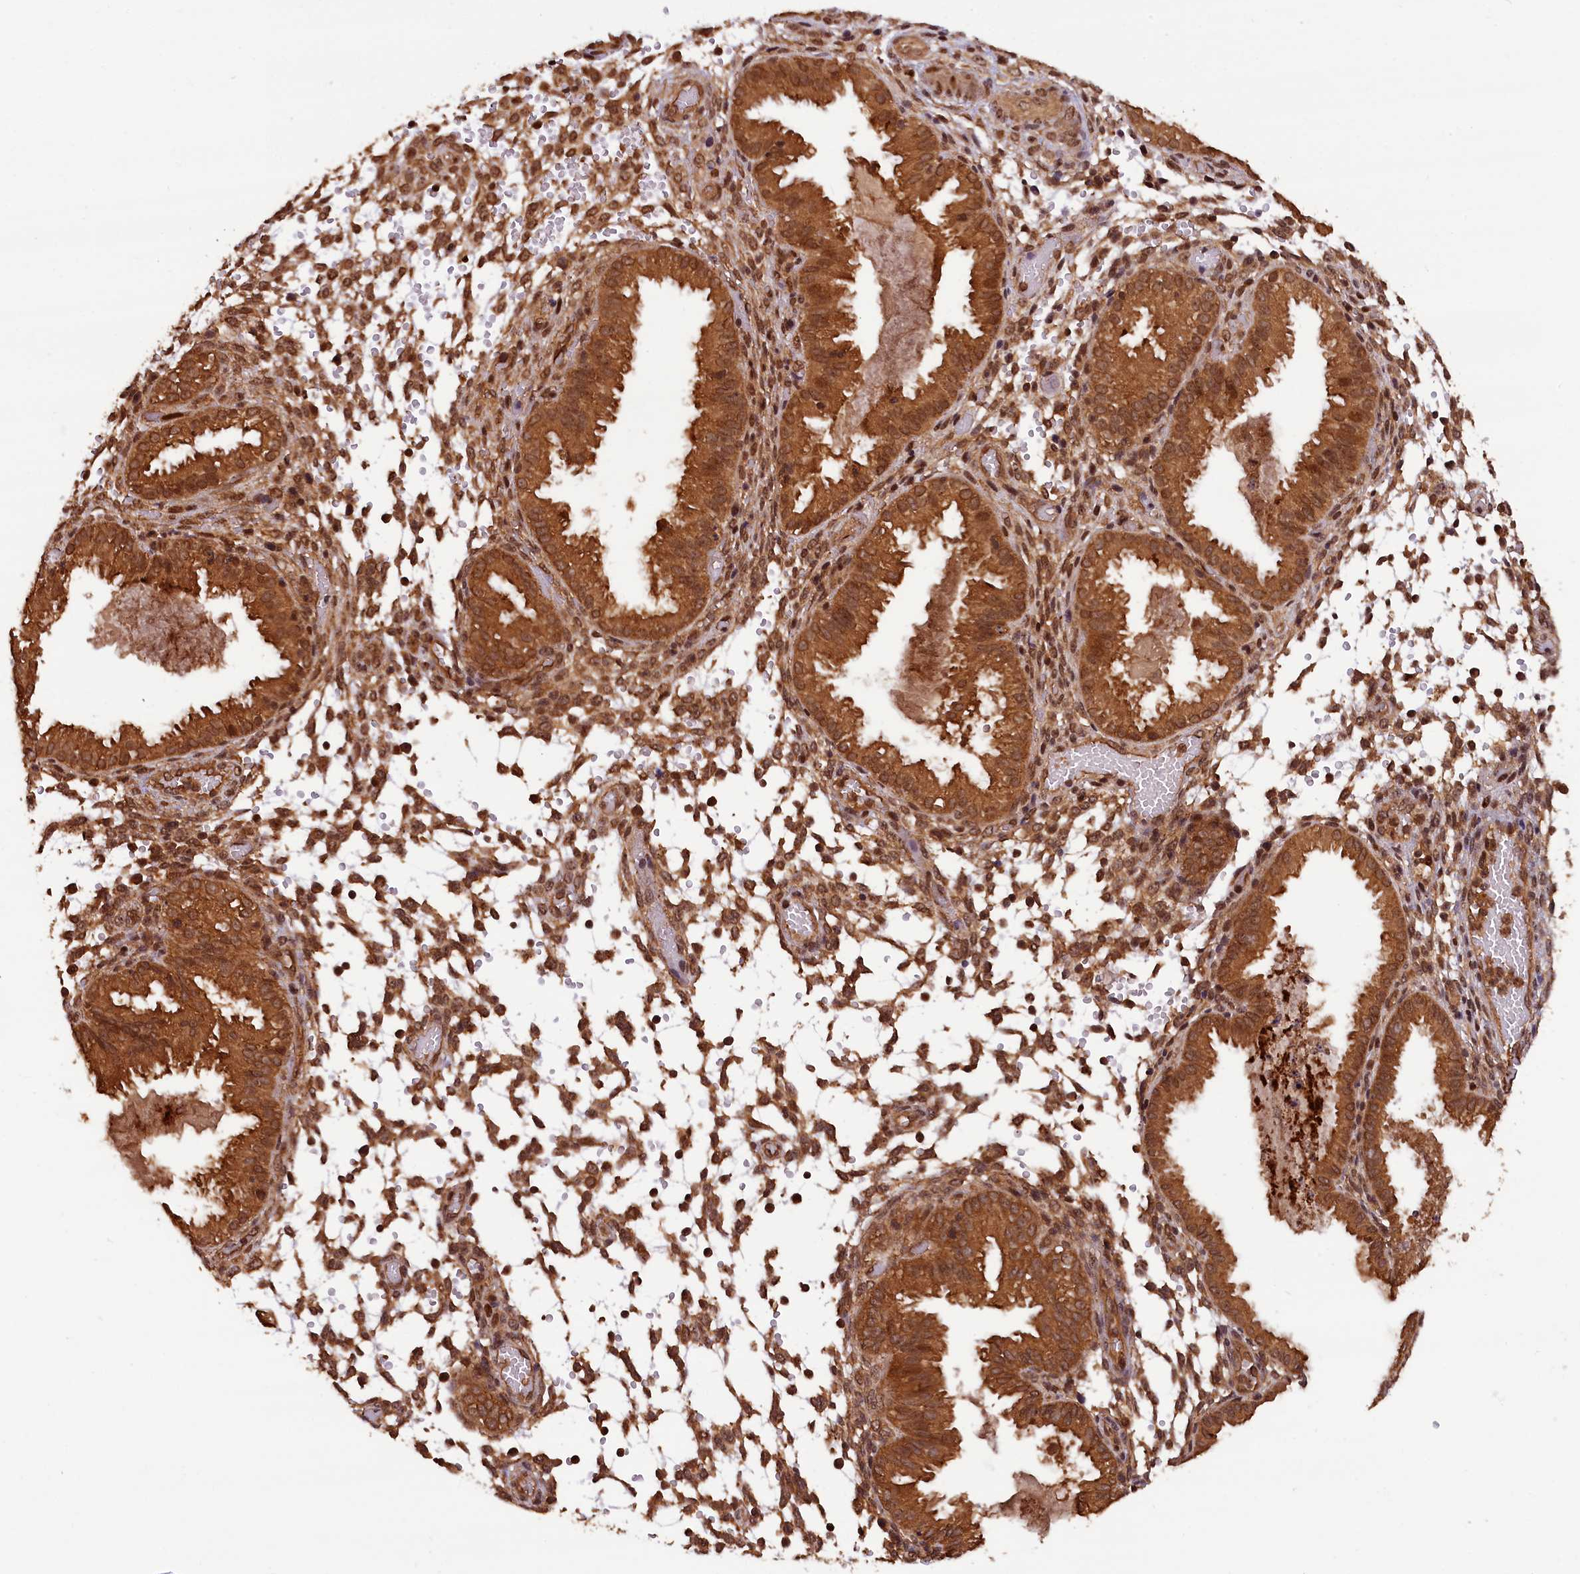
{"staining": {"intensity": "strong", "quantity": "25%-75%", "location": "cytoplasmic/membranous"}, "tissue": "endometrium", "cell_type": "Cells in endometrial stroma", "image_type": "normal", "snomed": [{"axis": "morphology", "description": "Normal tissue, NOS"}, {"axis": "topography", "description": "Endometrium"}], "caption": "Immunohistochemical staining of unremarkable endometrium shows 25%-75% levels of strong cytoplasmic/membranous protein staining in approximately 25%-75% of cells in endometrial stroma. Ihc stains the protein of interest in brown and the nuclei are stained blue.", "gene": "IST1", "patient": {"sex": "female", "age": 33}}